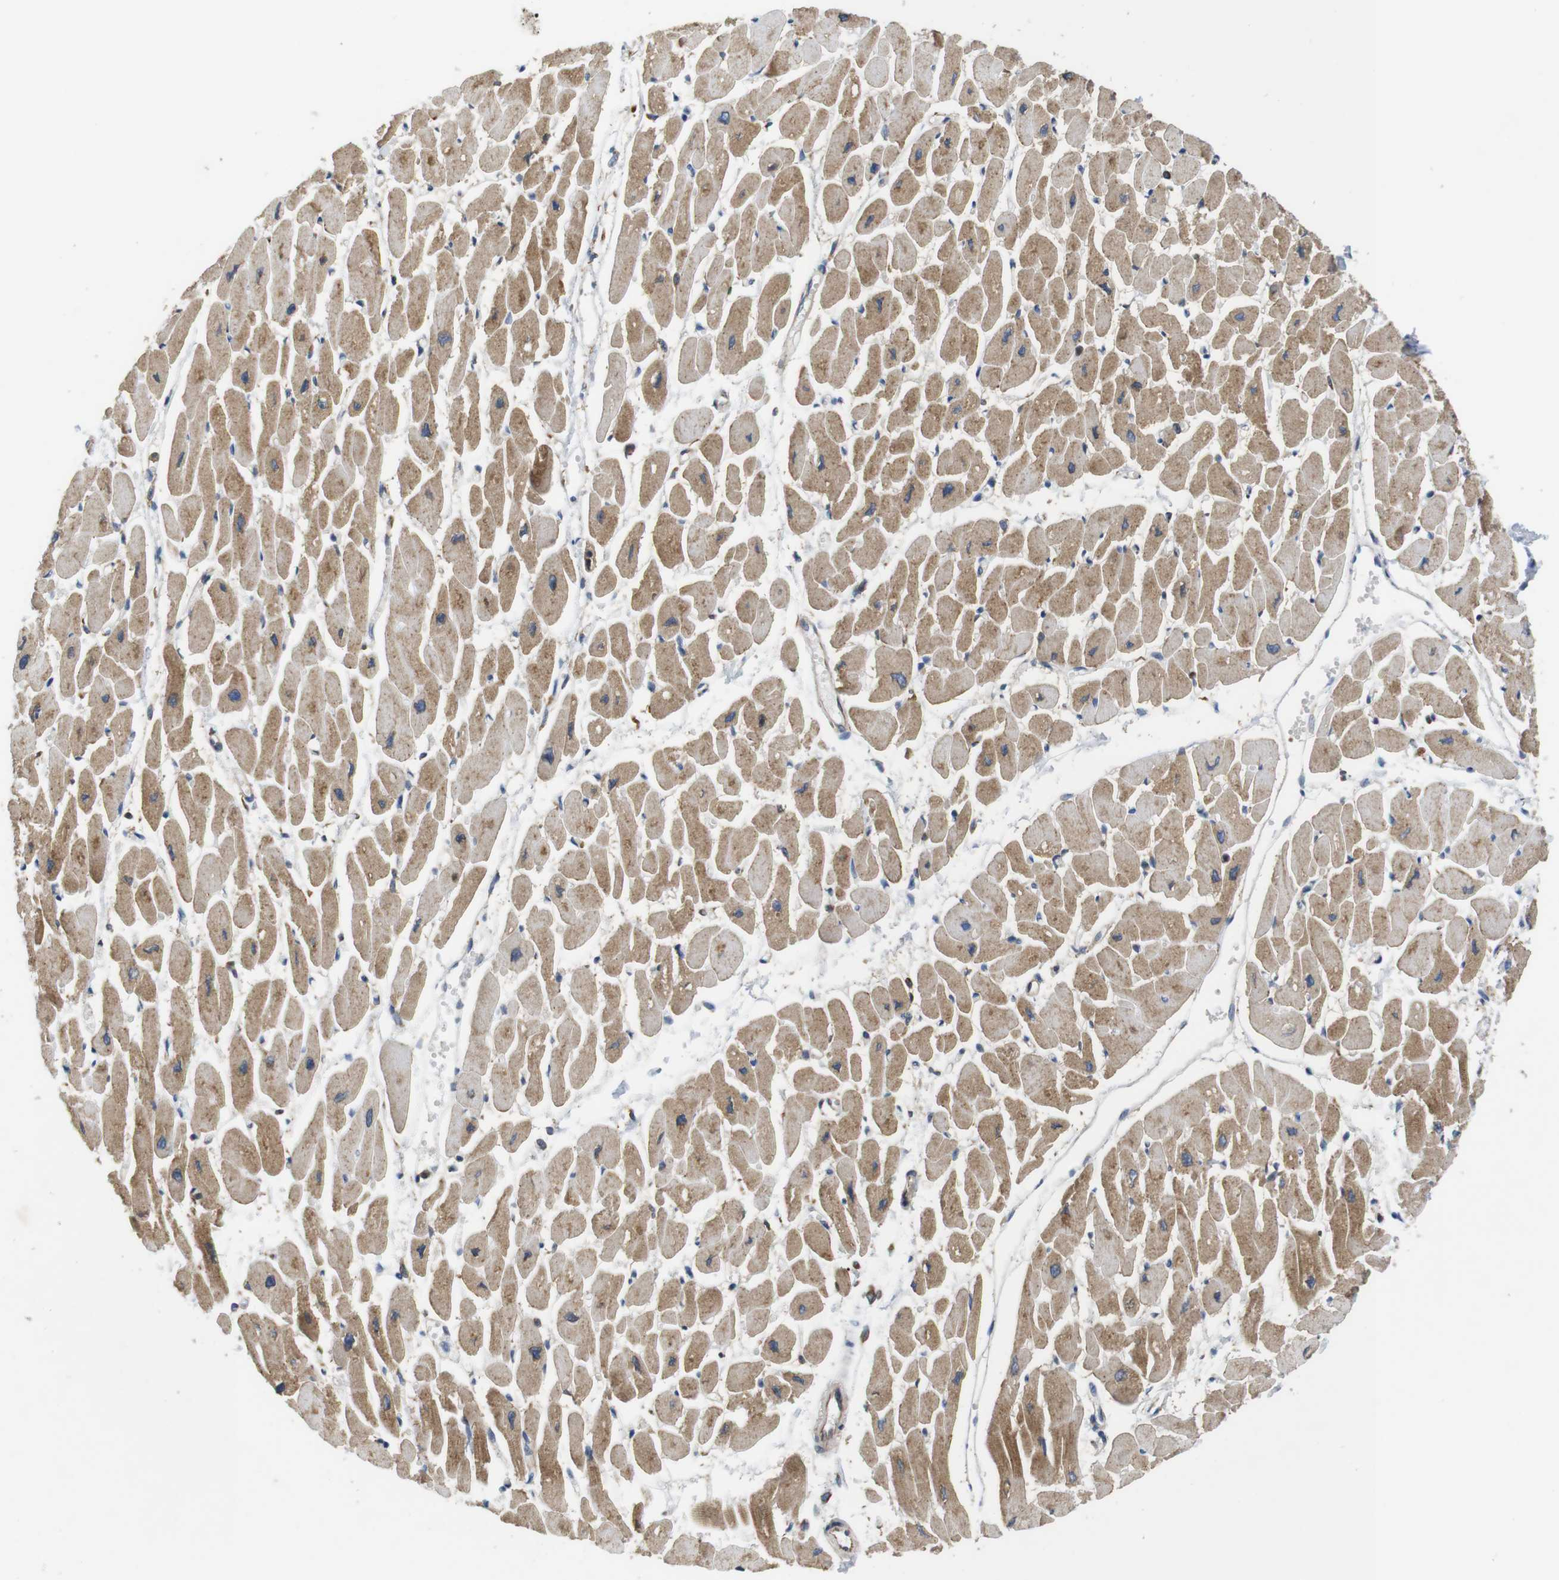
{"staining": {"intensity": "moderate", "quantity": "25%-75%", "location": "cytoplasmic/membranous"}, "tissue": "heart muscle", "cell_type": "Cardiomyocytes", "image_type": "normal", "snomed": [{"axis": "morphology", "description": "Normal tissue, NOS"}, {"axis": "topography", "description": "Heart"}], "caption": "Heart muscle stained for a protein shows moderate cytoplasmic/membranous positivity in cardiomyocytes. (brown staining indicates protein expression, while blue staining denotes nuclei).", "gene": "ARL6IP5", "patient": {"sex": "female", "age": 54}}